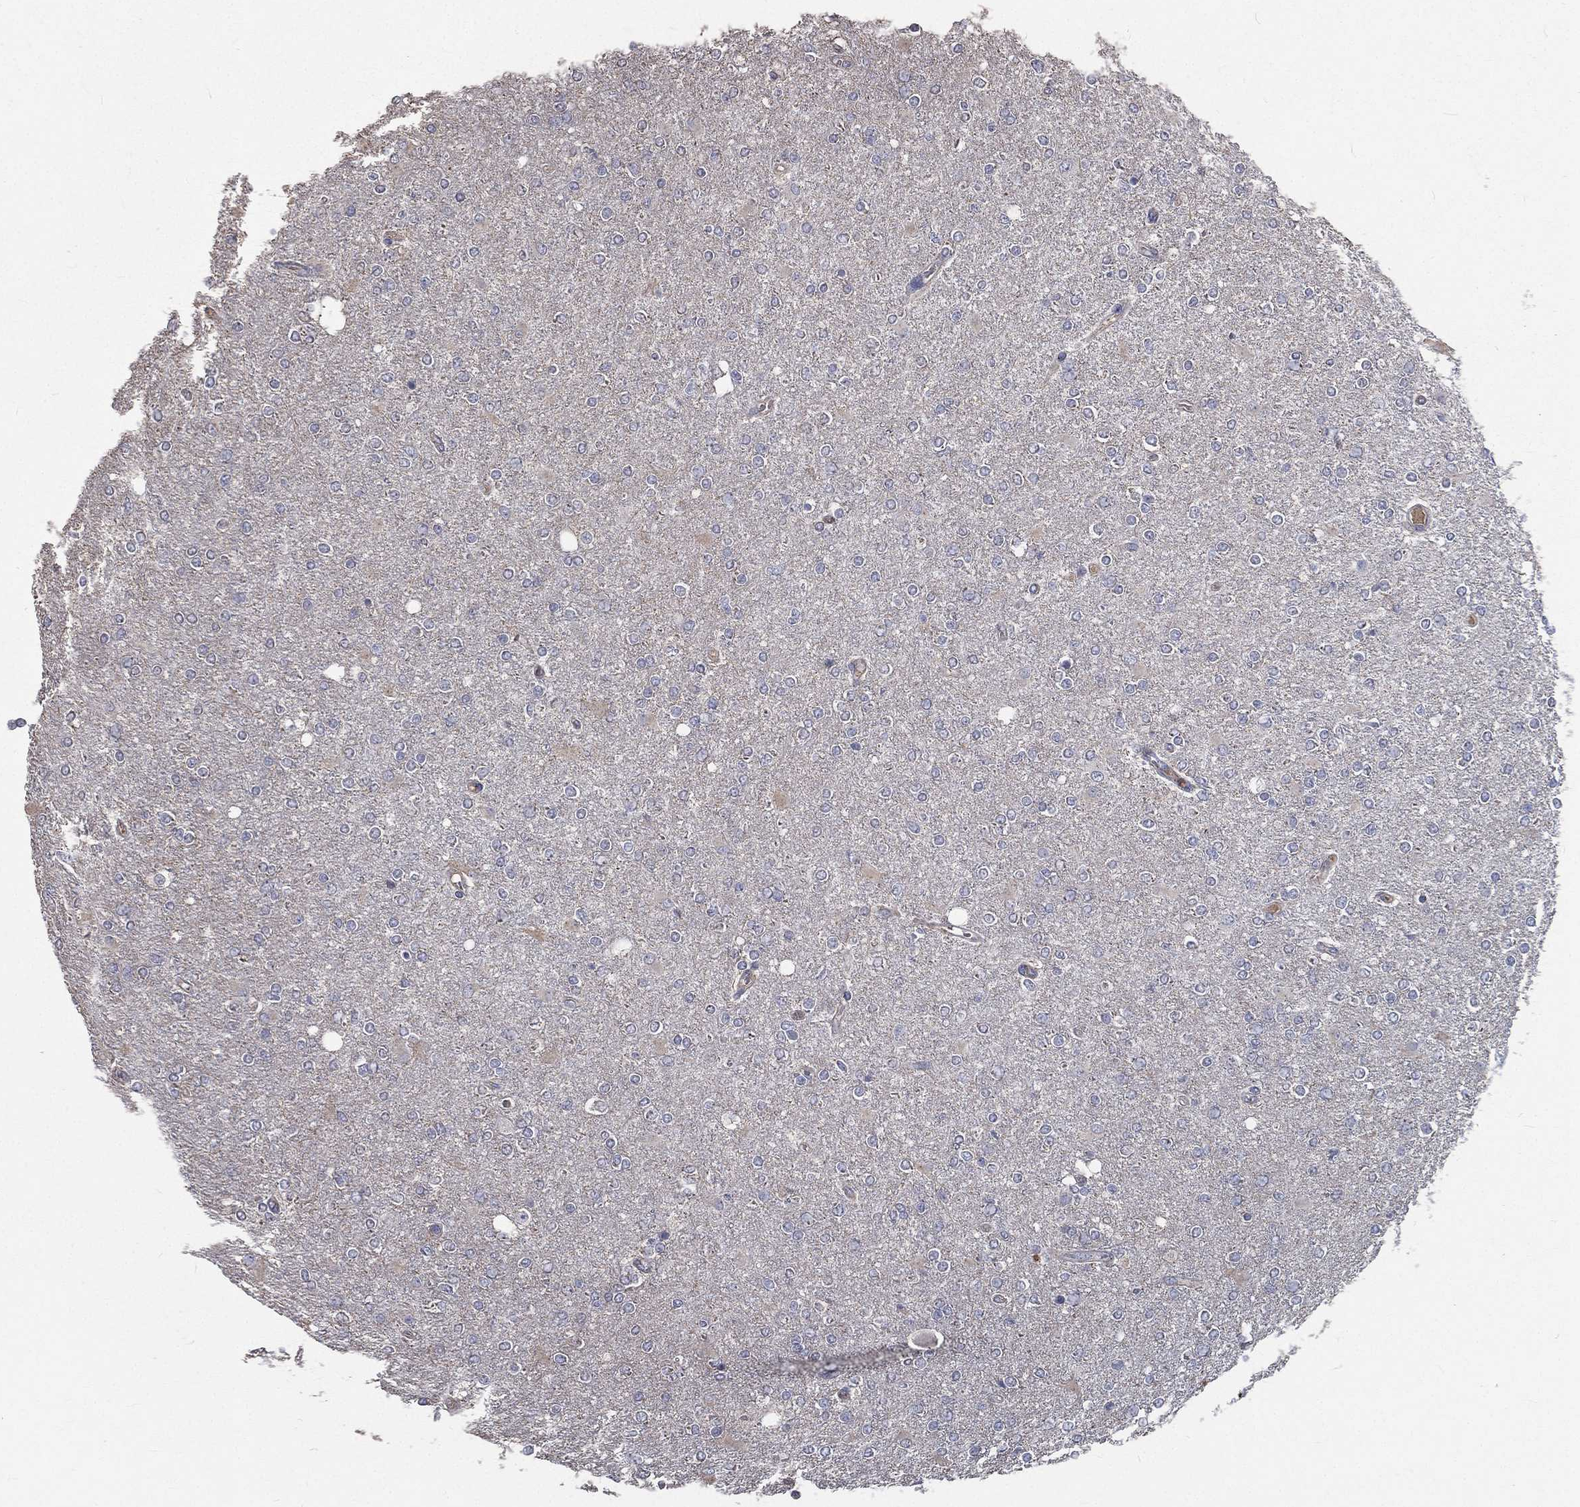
{"staining": {"intensity": "negative", "quantity": "none", "location": "none"}, "tissue": "glioma", "cell_type": "Tumor cells", "image_type": "cancer", "snomed": [{"axis": "morphology", "description": "Glioma, malignant, High grade"}, {"axis": "topography", "description": "Cerebral cortex"}], "caption": "High magnification brightfield microscopy of malignant glioma (high-grade) stained with DAB (brown) and counterstained with hematoxylin (blue): tumor cells show no significant staining.", "gene": "CROCC", "patient": {"sex": "male", "age": 70}}